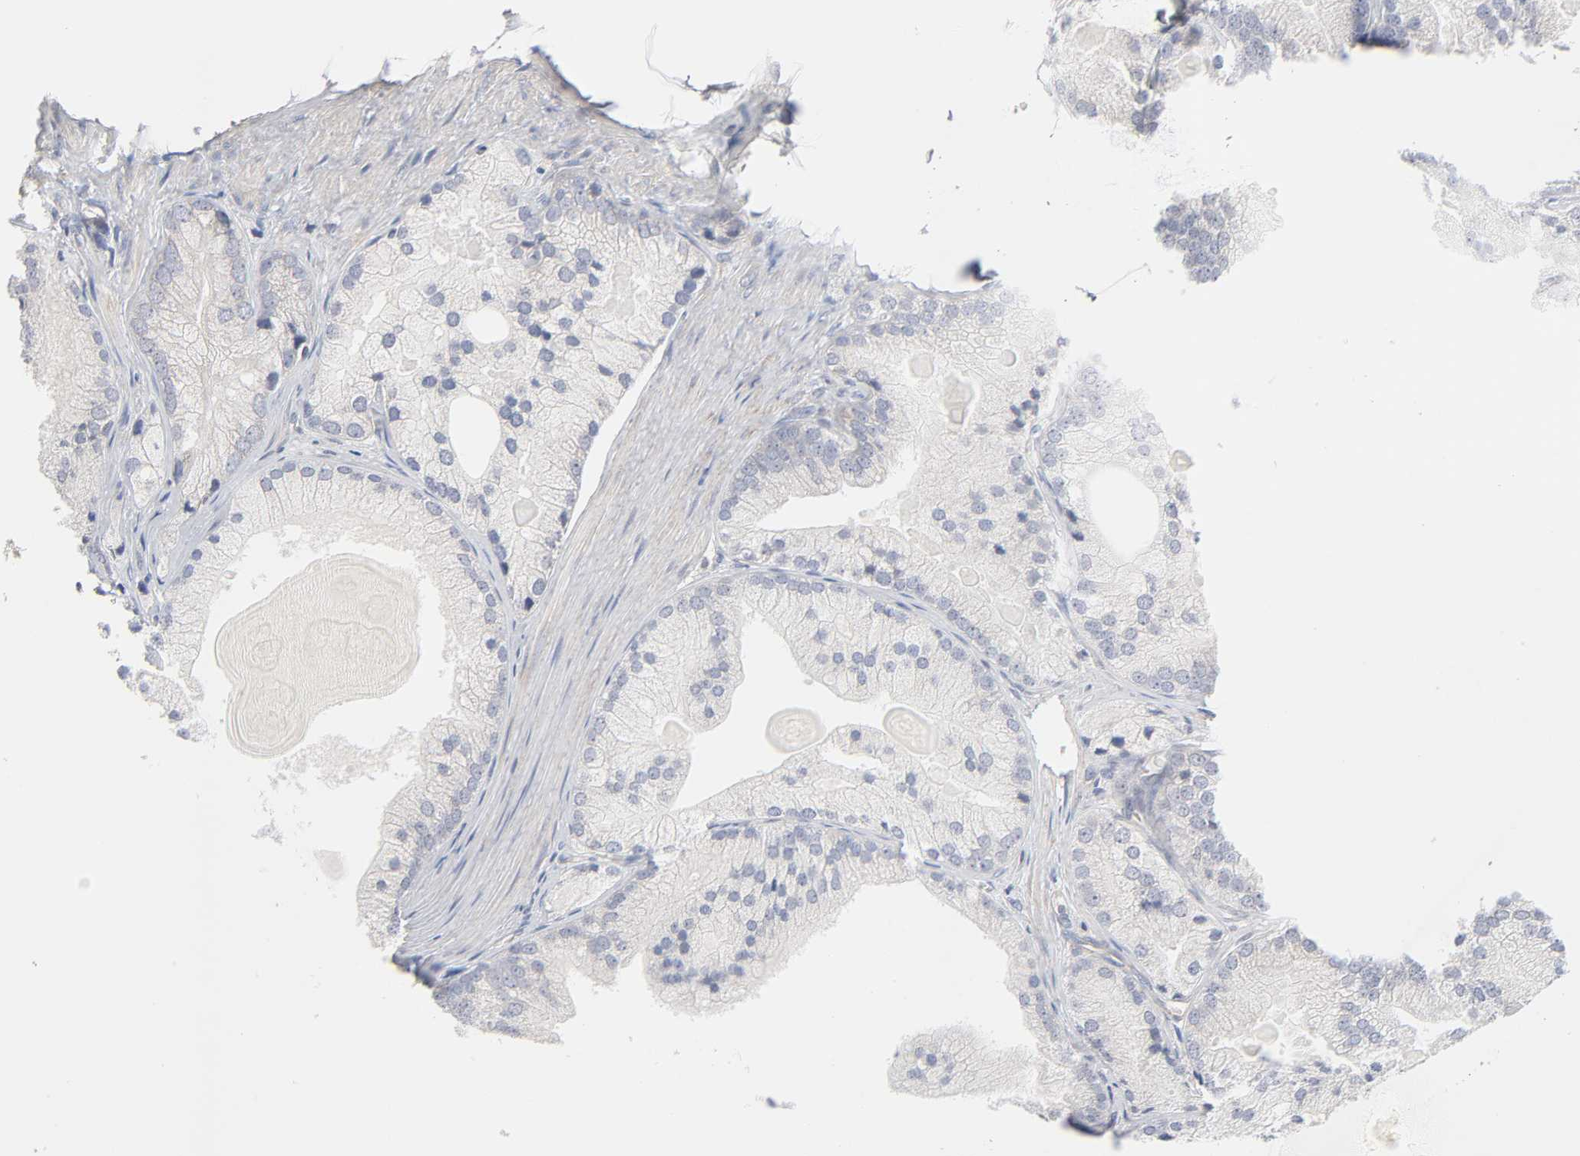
{"staining": {"intensity": "negative", "quantity": "none", "location": "none"}, "tissue": "prostate cancer", "cell_type": "Tumor cells", "image_type": "cancer", "snomed": [{"axis": "morphology", "description": "Adenocarcinoma, Low grade"}, {"axis": "topography", "description": "Prostate"}], "caption": "Tumor cells are negative for protein expression in human adenocarcinoma (low-grade) (prostate).", "gene": "IL4R", "patient": {"sex": "male", "age": 69}}